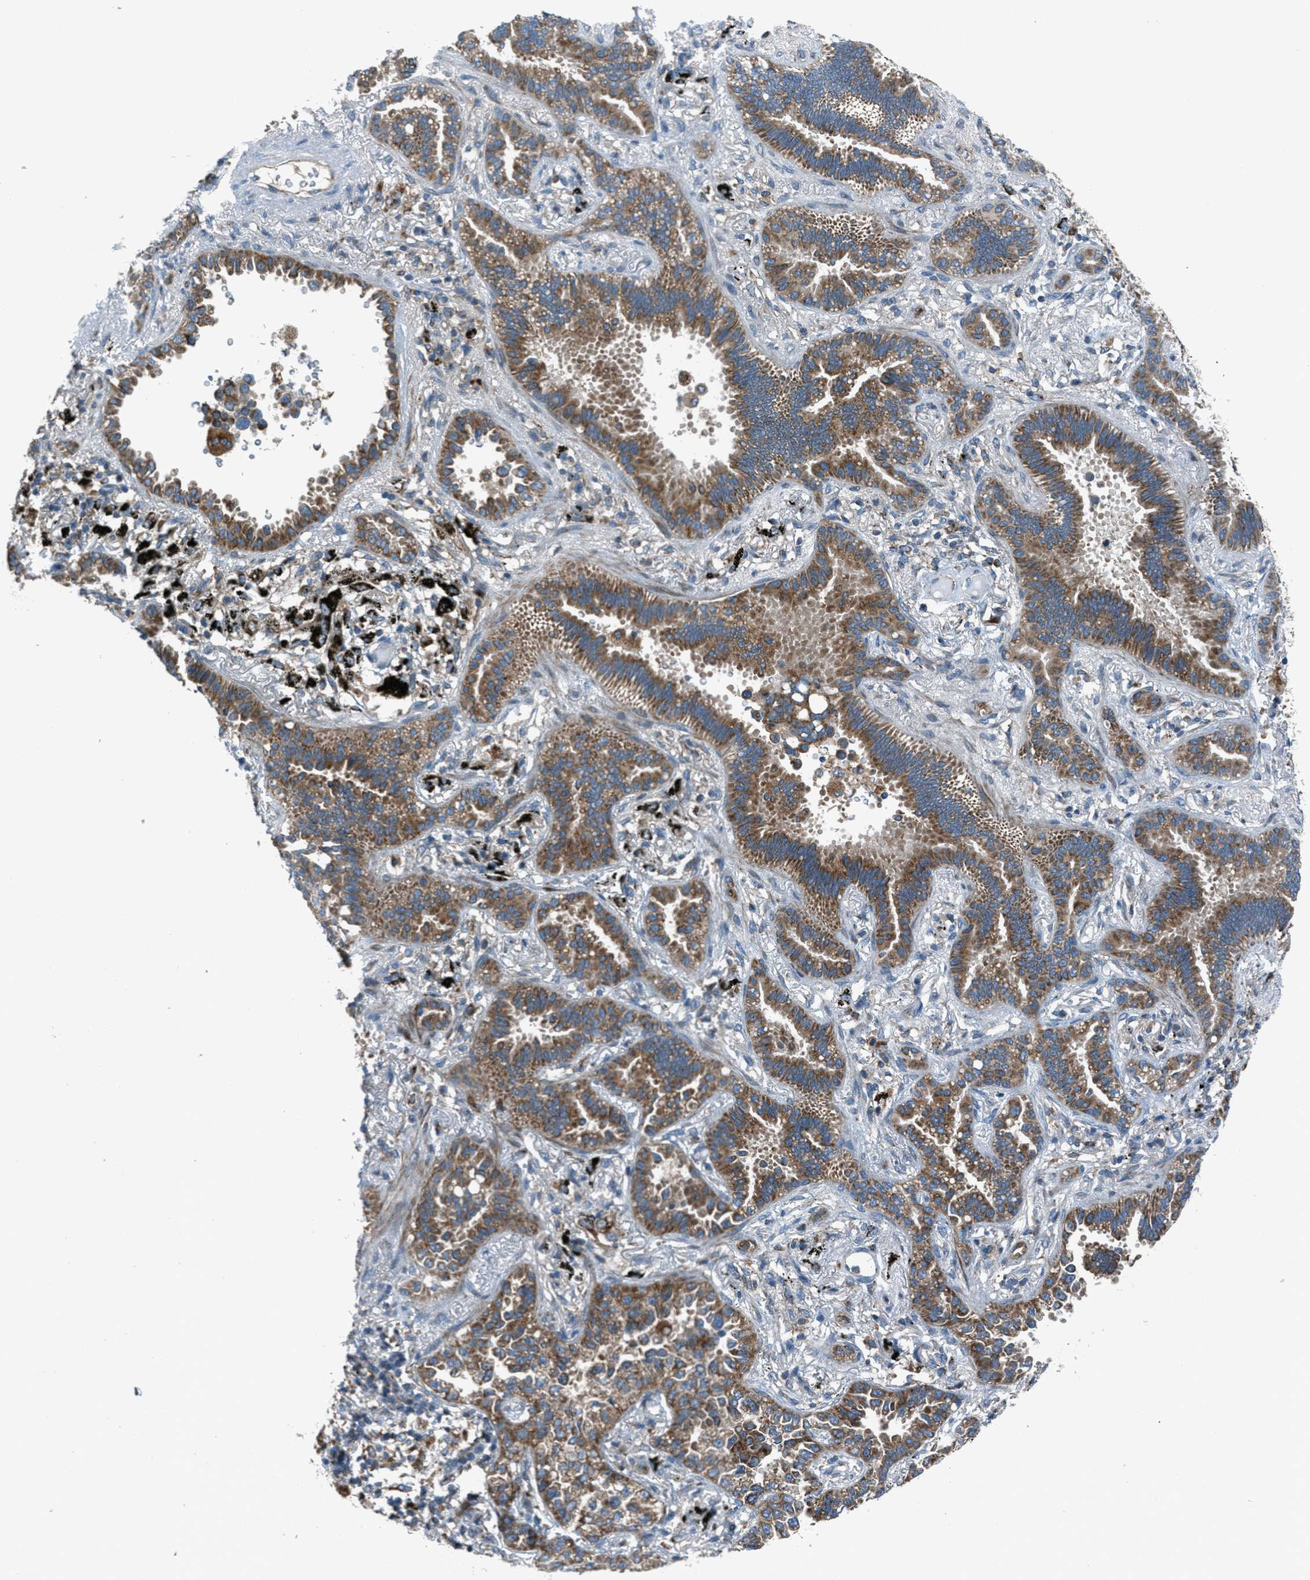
{"staining": {"intensity": "moderate", "quantity": ">75%", "location": "cytoplasmic/membranous"}, "tissue": "lung cancer", "cell_type": "Tumor cells", "image_type": "cancer", "snomed": [{"axis": "morphology", "description": "Normal tissue, NOS"}, {"axis": "morphology", "description": "Adenocarcinoma, NOS"}, {"axis": "topography", "description": "Lung"}], "caption": "Immunohistochemistry (IHC) micrograph of neoplastic tissue: lung cancer stained using immunohistochemistry reveals medium levels of moderate protein expression localized specifically in the cytoplasmic/membranous of tumor cells, appearing as a cytoplasmic/membranous brown color.", "gene": "BCKDK", "patient": {"sex": "male", "age": 59}}